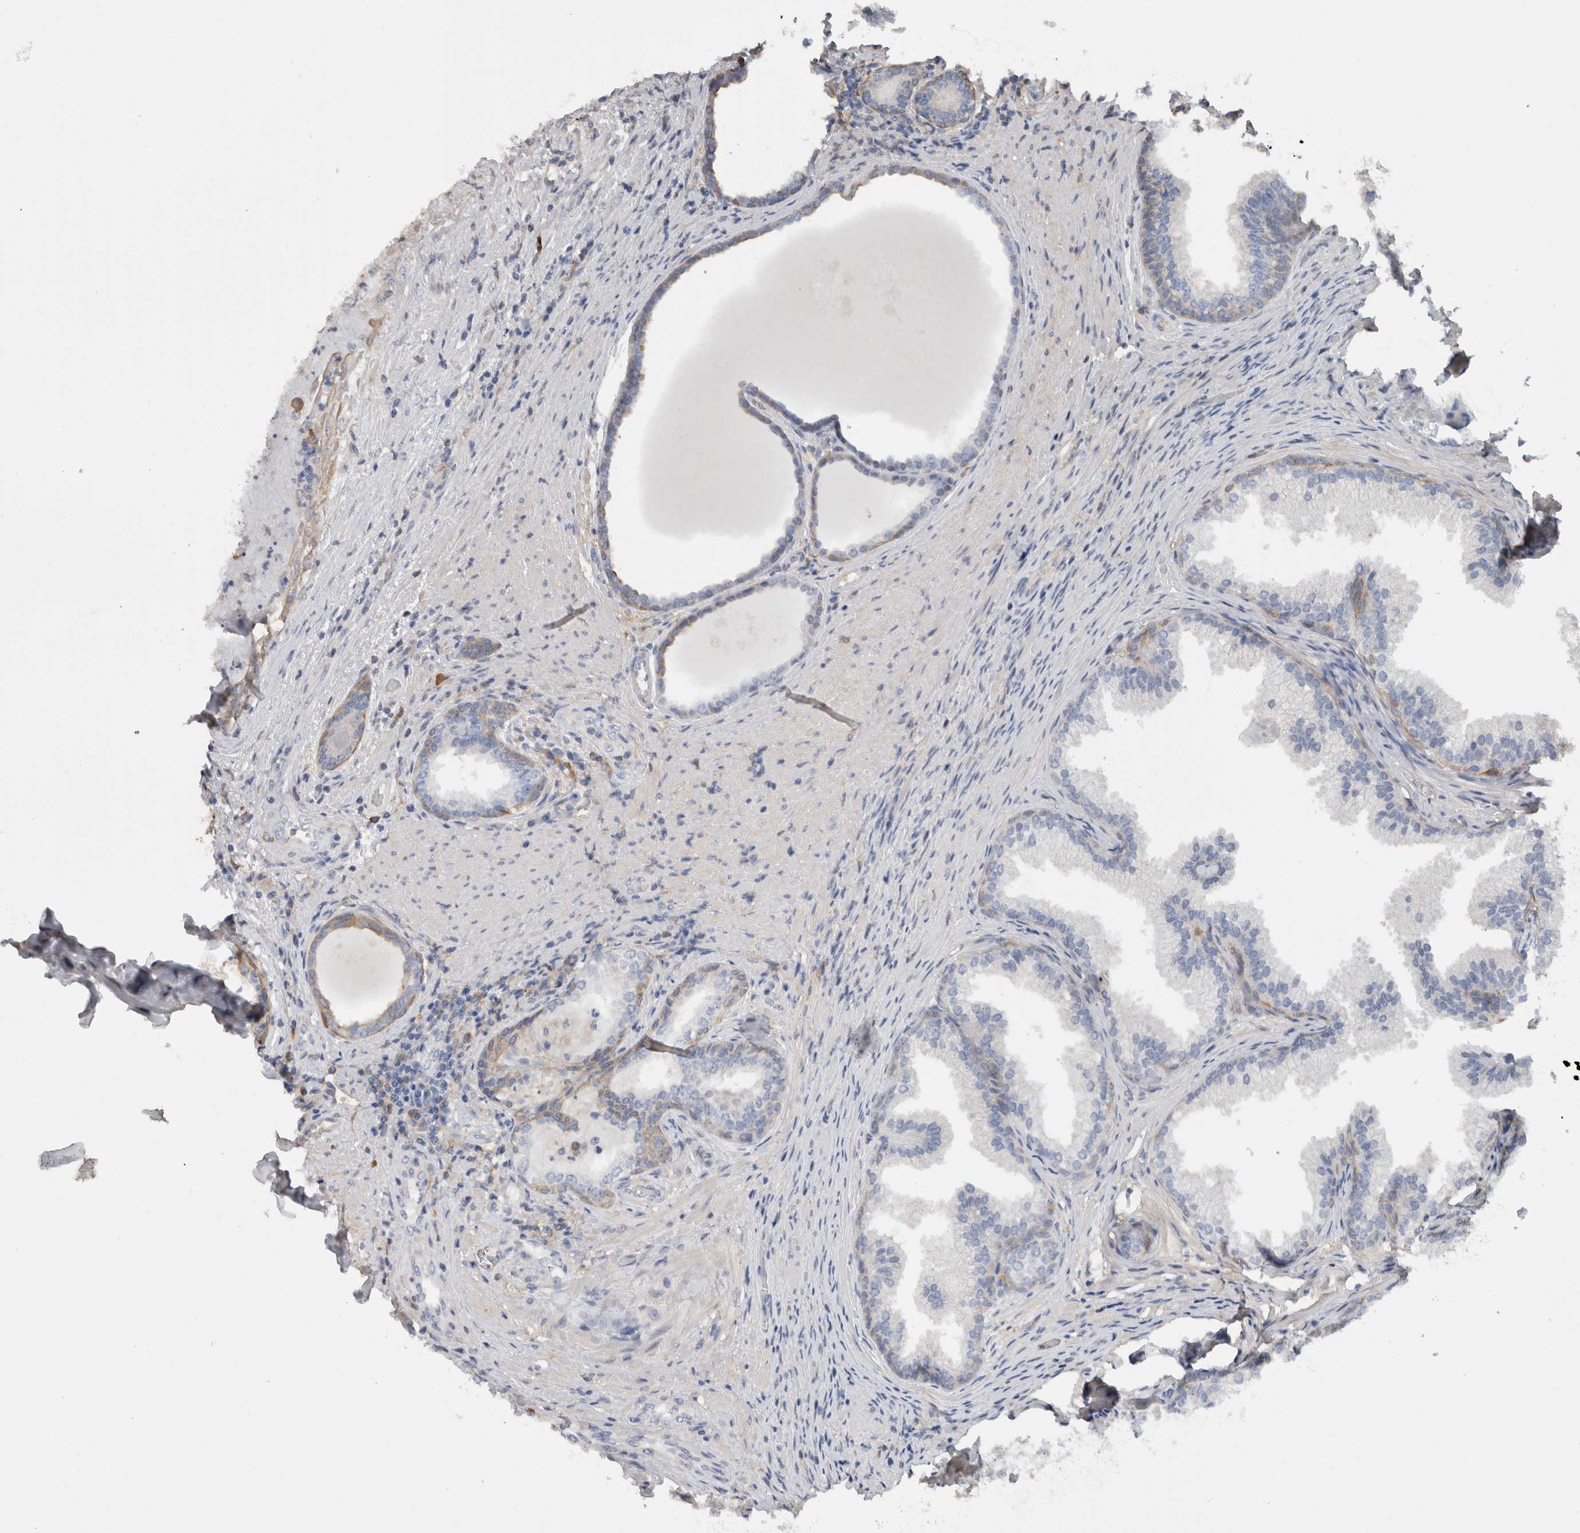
{"staining": {"intensity": "moderate", "quantity": "<25%", "location": "cytoplasmic/membranous"}, "tissue": "prostate", "cell_type": "Glandular cells", "image_type": "normal", "snomed": [{"axis": "morphology", "description": "Normal tissue, NOS"}, {"axis": "topography", "description": "Prostate"}], "caption": "Benign prostate reveals moderate cytoplasmic/membranous expression in about <25% of glandular cells The protein is stained brown, and the nuclei are stained in blue (DAB (3,3'-diaminobenzidine) IHC with brightfield microscopy, high magnification)..", "gene": "SCRN1", "patient": {"sex": "male", "age": 76}}